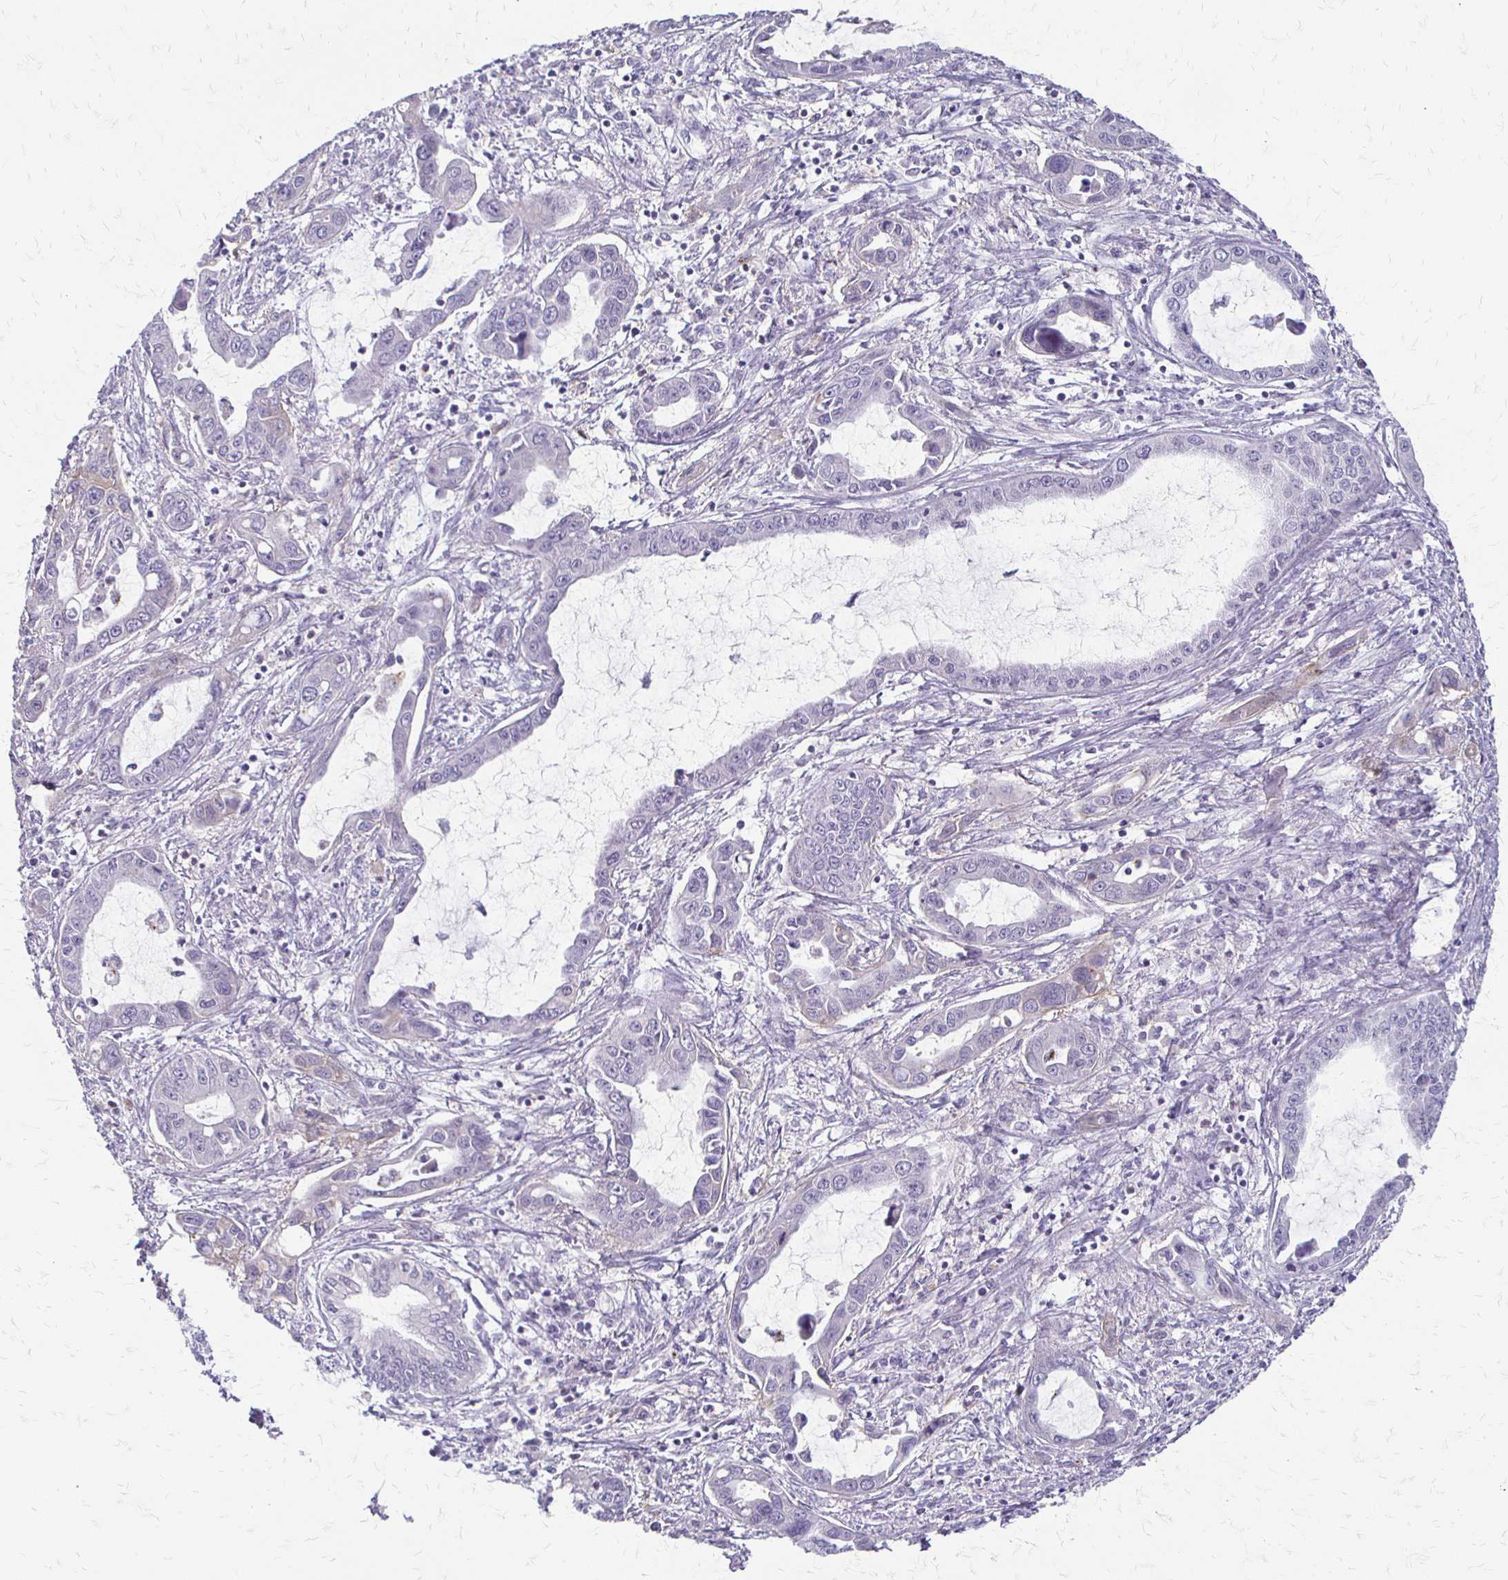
{"staining": {"intensity": "negative", "quantity": "none", "location": "none"}, "tissue": "liver cancer", "cell_type": "Tumor cells", "image_type": "cancer", "snomed": [{"axis": "morphology", "description": "Cholangiocarcinoma"}, {"axis": "topography", "description": "Liver"}], "caption": "Liver cancer (cholangiocarcinoma) stained for a protein using immunohistochemistry (IHC) reveals no staining tumor cells.", "gene": "ACP5", "patient": {"sex": "male", "age": 58}}